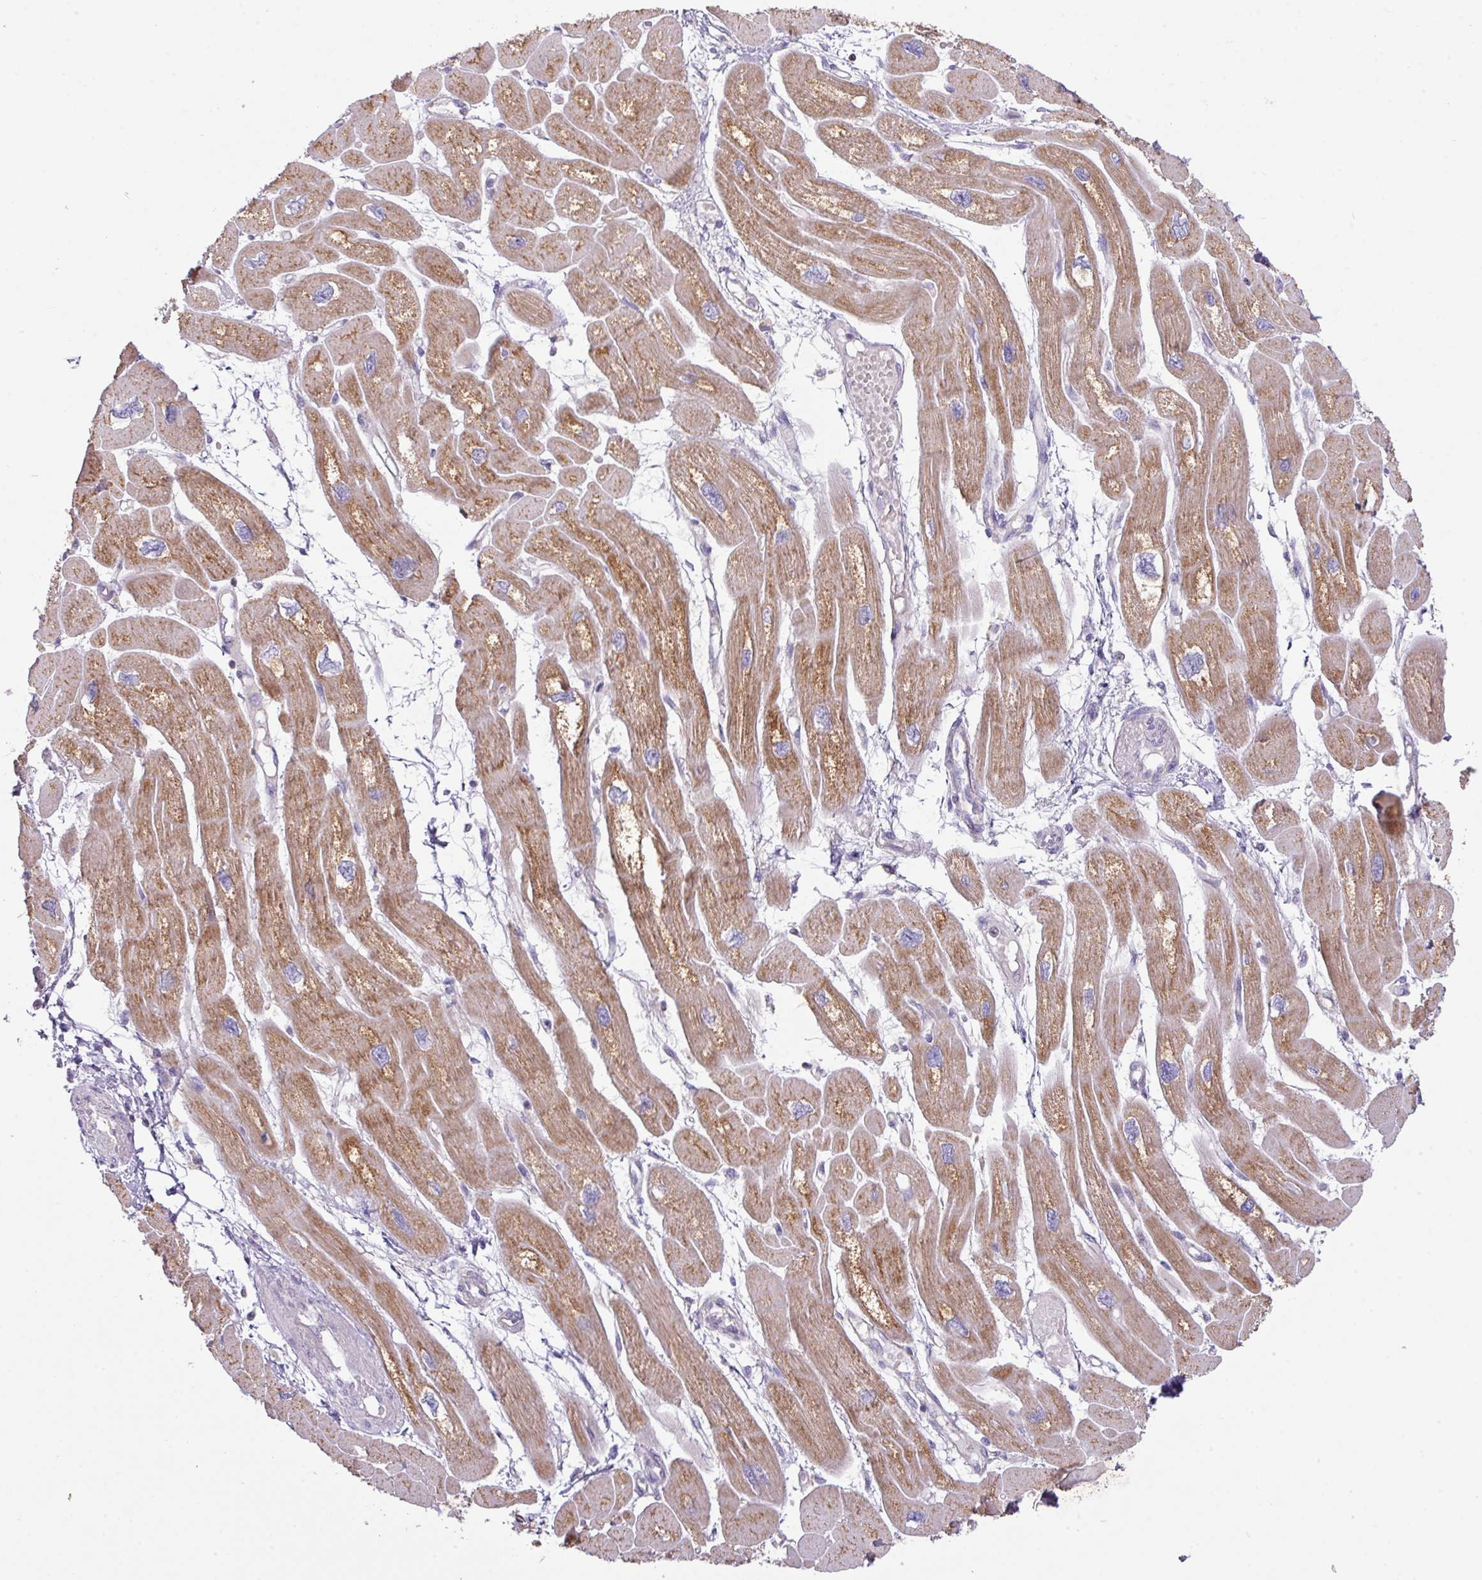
{"staining": {"intensity": "moderate", "quantity": ">75%", "location": "cytoplasmic/membranous"}, "tissue": "heart muscle", "cell_type": "Cardiomyocytes", "image_type": "normal", "snomed": [{"axis": "morphology", "description": "Normal tissue, NOS"}, {"axis": "topography", "description": "Heart"}], "caption": "Protein expression analysis of benign human heart muscle reveals moderate cytoplasmic/membranous staining in about >75% of cardiomyocytes.", "gene": "ZNF394", "patient": {"sex": "male", "age": 42}}